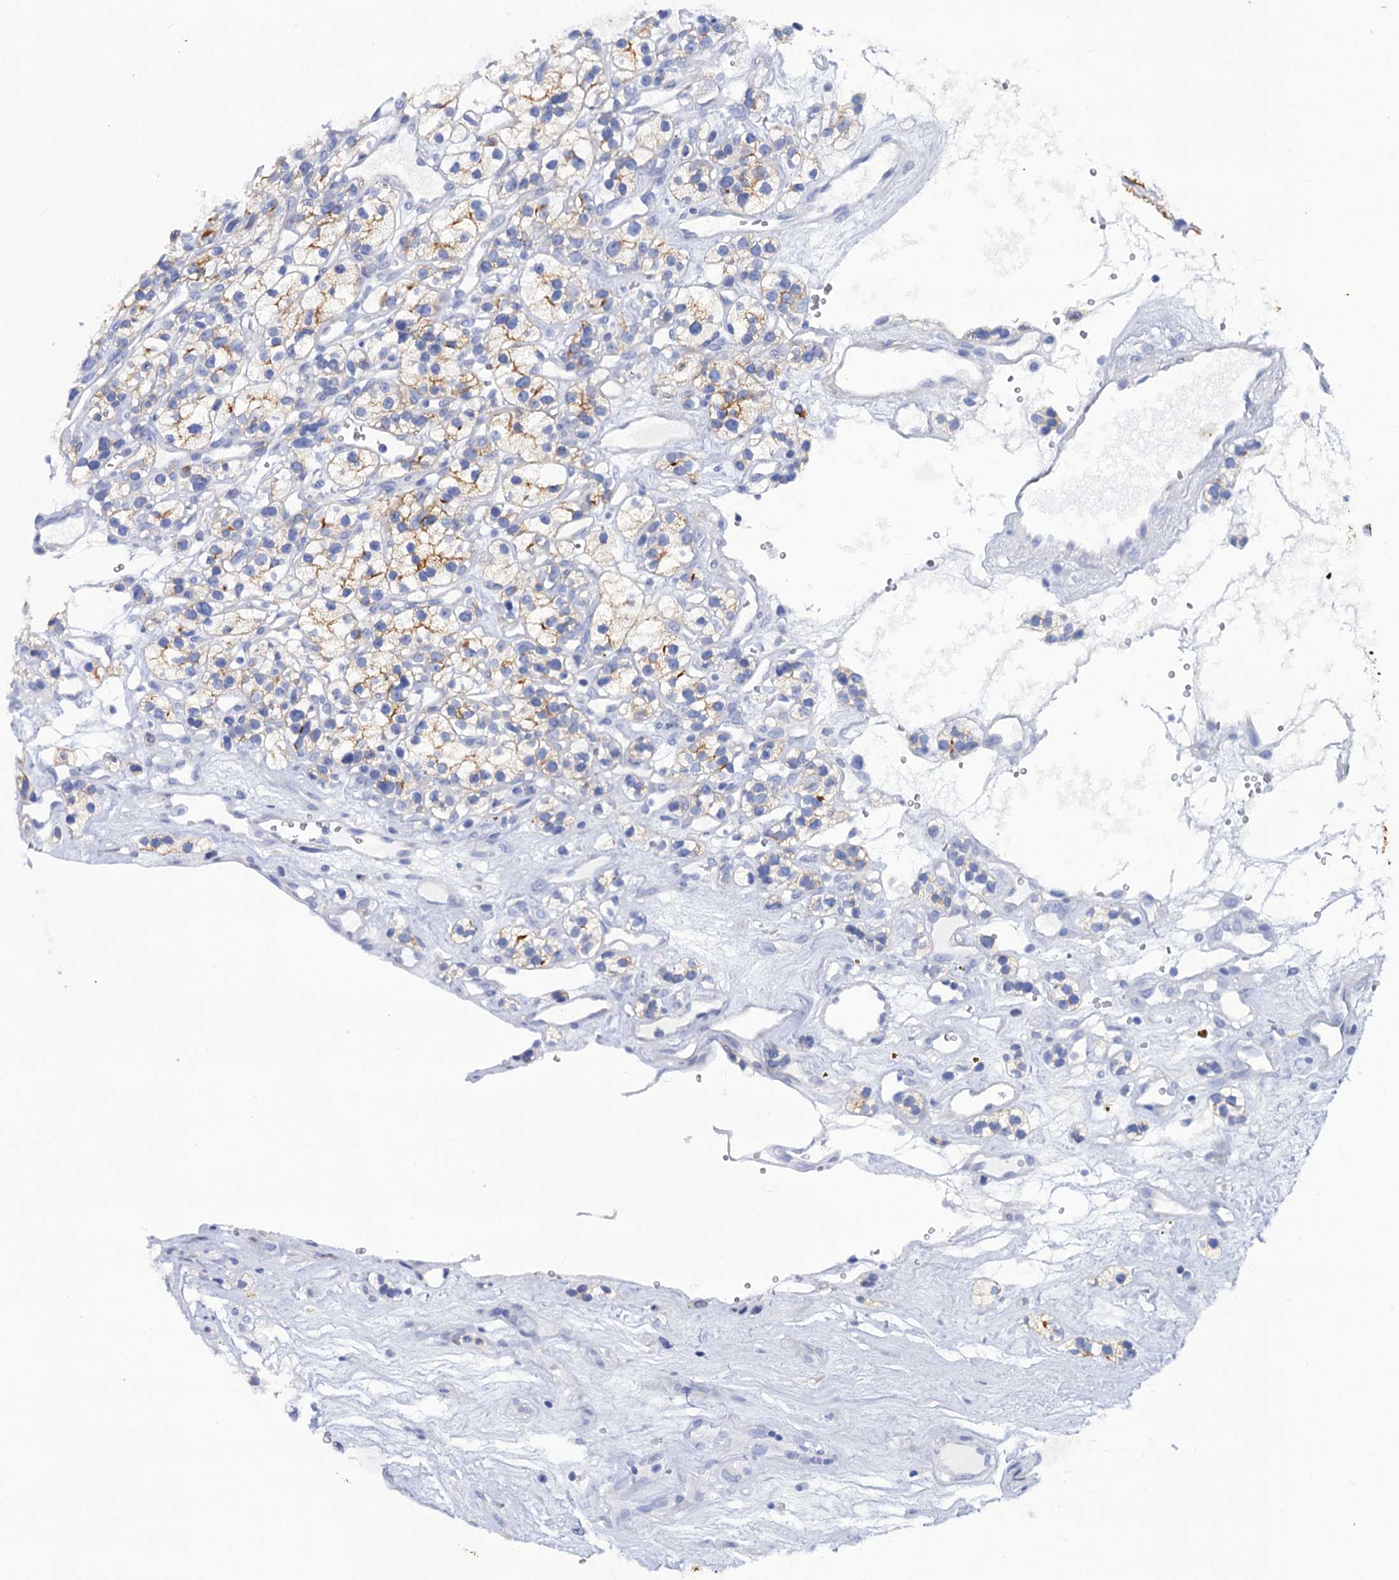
{"staining": {"intensity": "moderate", "quantity": "<25%", "location": "cytoplasmic/membranous"}, "tissue": "renal cancer", "cell_type": "Tumor cells", "image_type": "cancer", "snomed": [{"axis": "morphology", "description": "Adenocarcinoma, NOS"}, {"axis": "topography", "description": "Kidney"}], "caption": "The image displays staining of renal cancer (adenocarcinoma), revealing moderate cytoplasmic/membranous protein expression (brown color) within tumor cells.", "gene": "RAB3IP", "patient": {"sex": "female", "age": 57}}